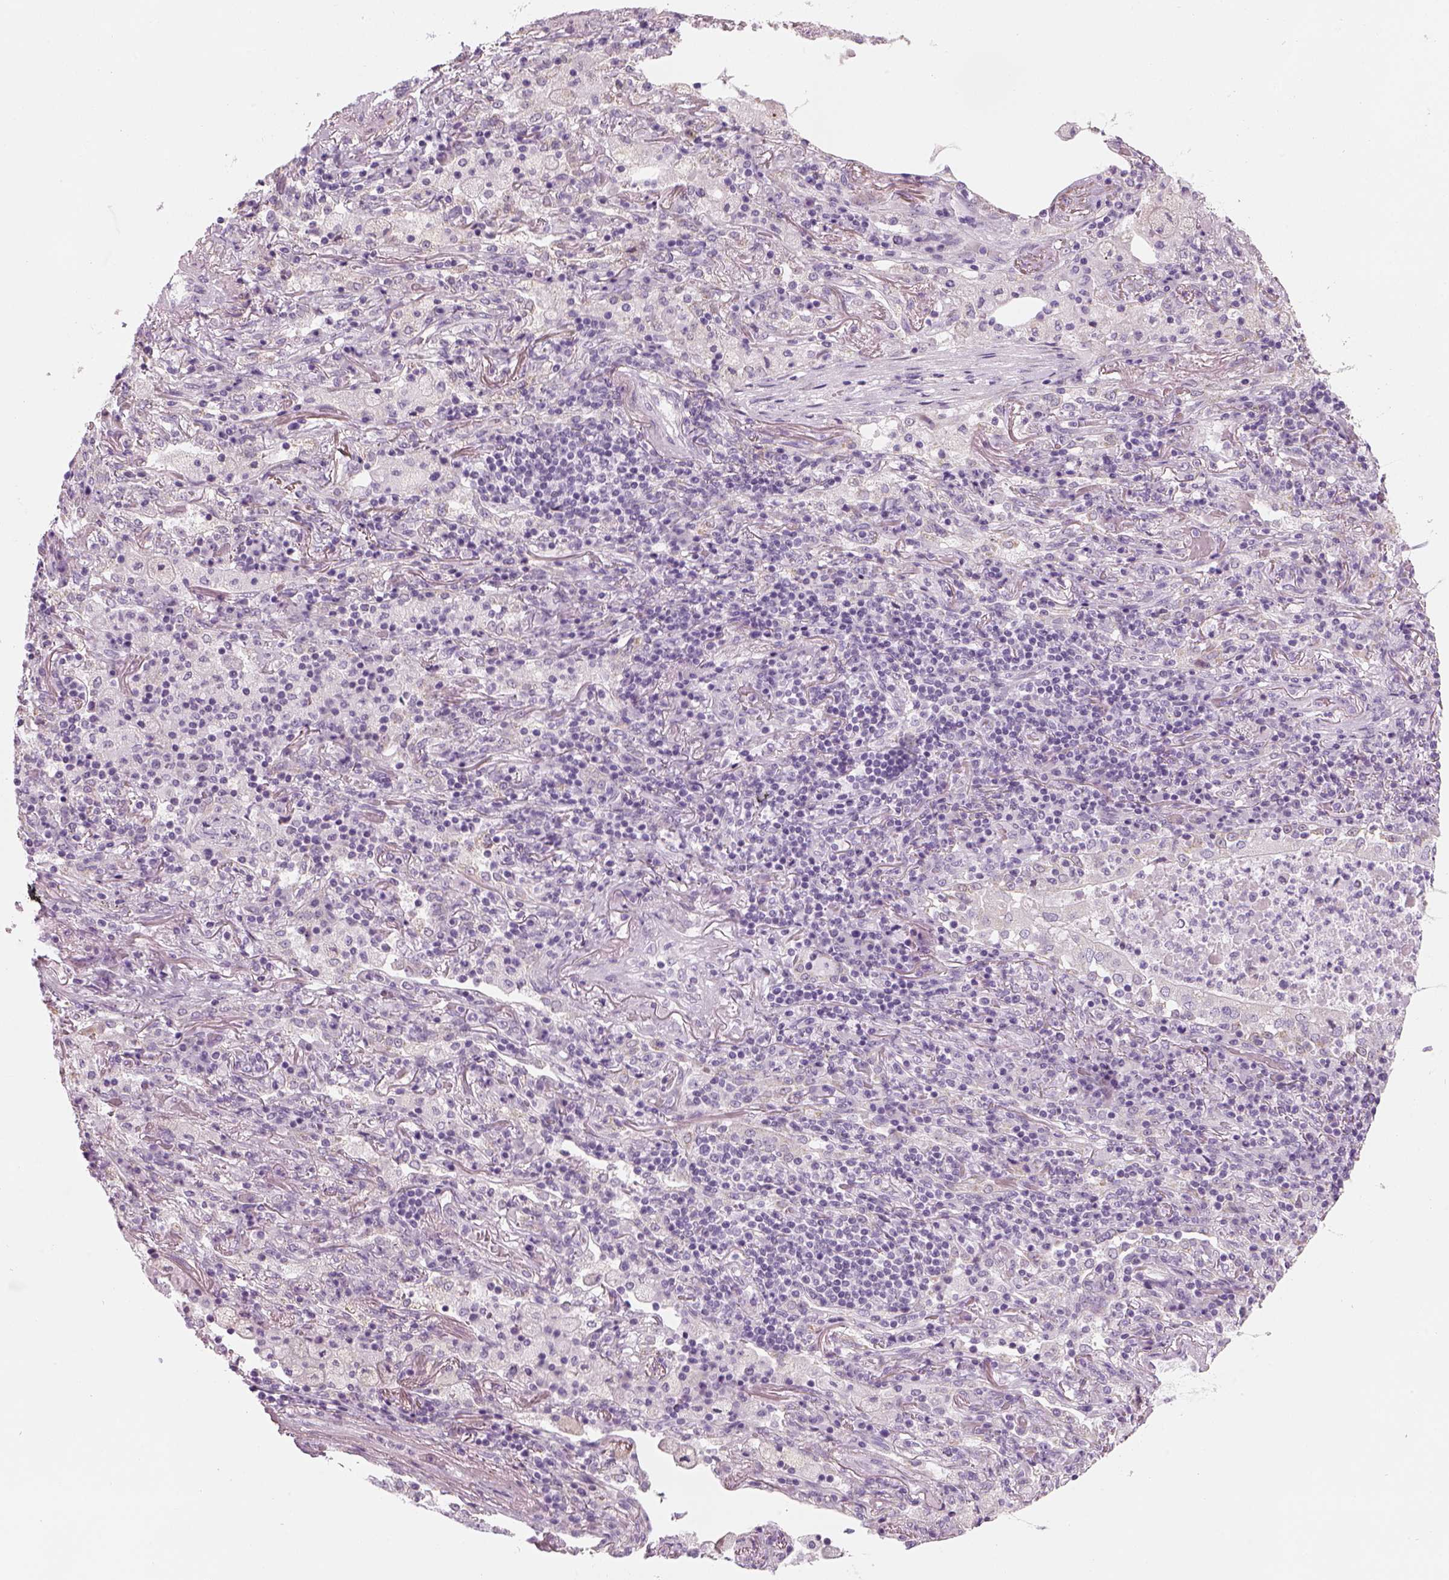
{"staining": {"intensity": "negative", "quantity": "none", "location": "none"}, "tissue": "lung cancer", "cell_type": "Tumor cells", "image_type": "cancer", "snomed": [{"axis": "morphology", "description": "Normal tissue, NOS"}, {"axis": "morphology", "description": "Squamous cell carcinoma, NOS"}, {"axis": "topography", "description": "Bronchus"}, {"axis": "topography", "description": "Lung"}], "caption": "This micrograph is of lung squamous cell carcinoma stained with IHC to label a protein in brown with the nuclei are counter-stained blue. There is no positivity in tumor cells.", "gene": "KCNMB4", "patient": {"sex": "male", "age": 64}}